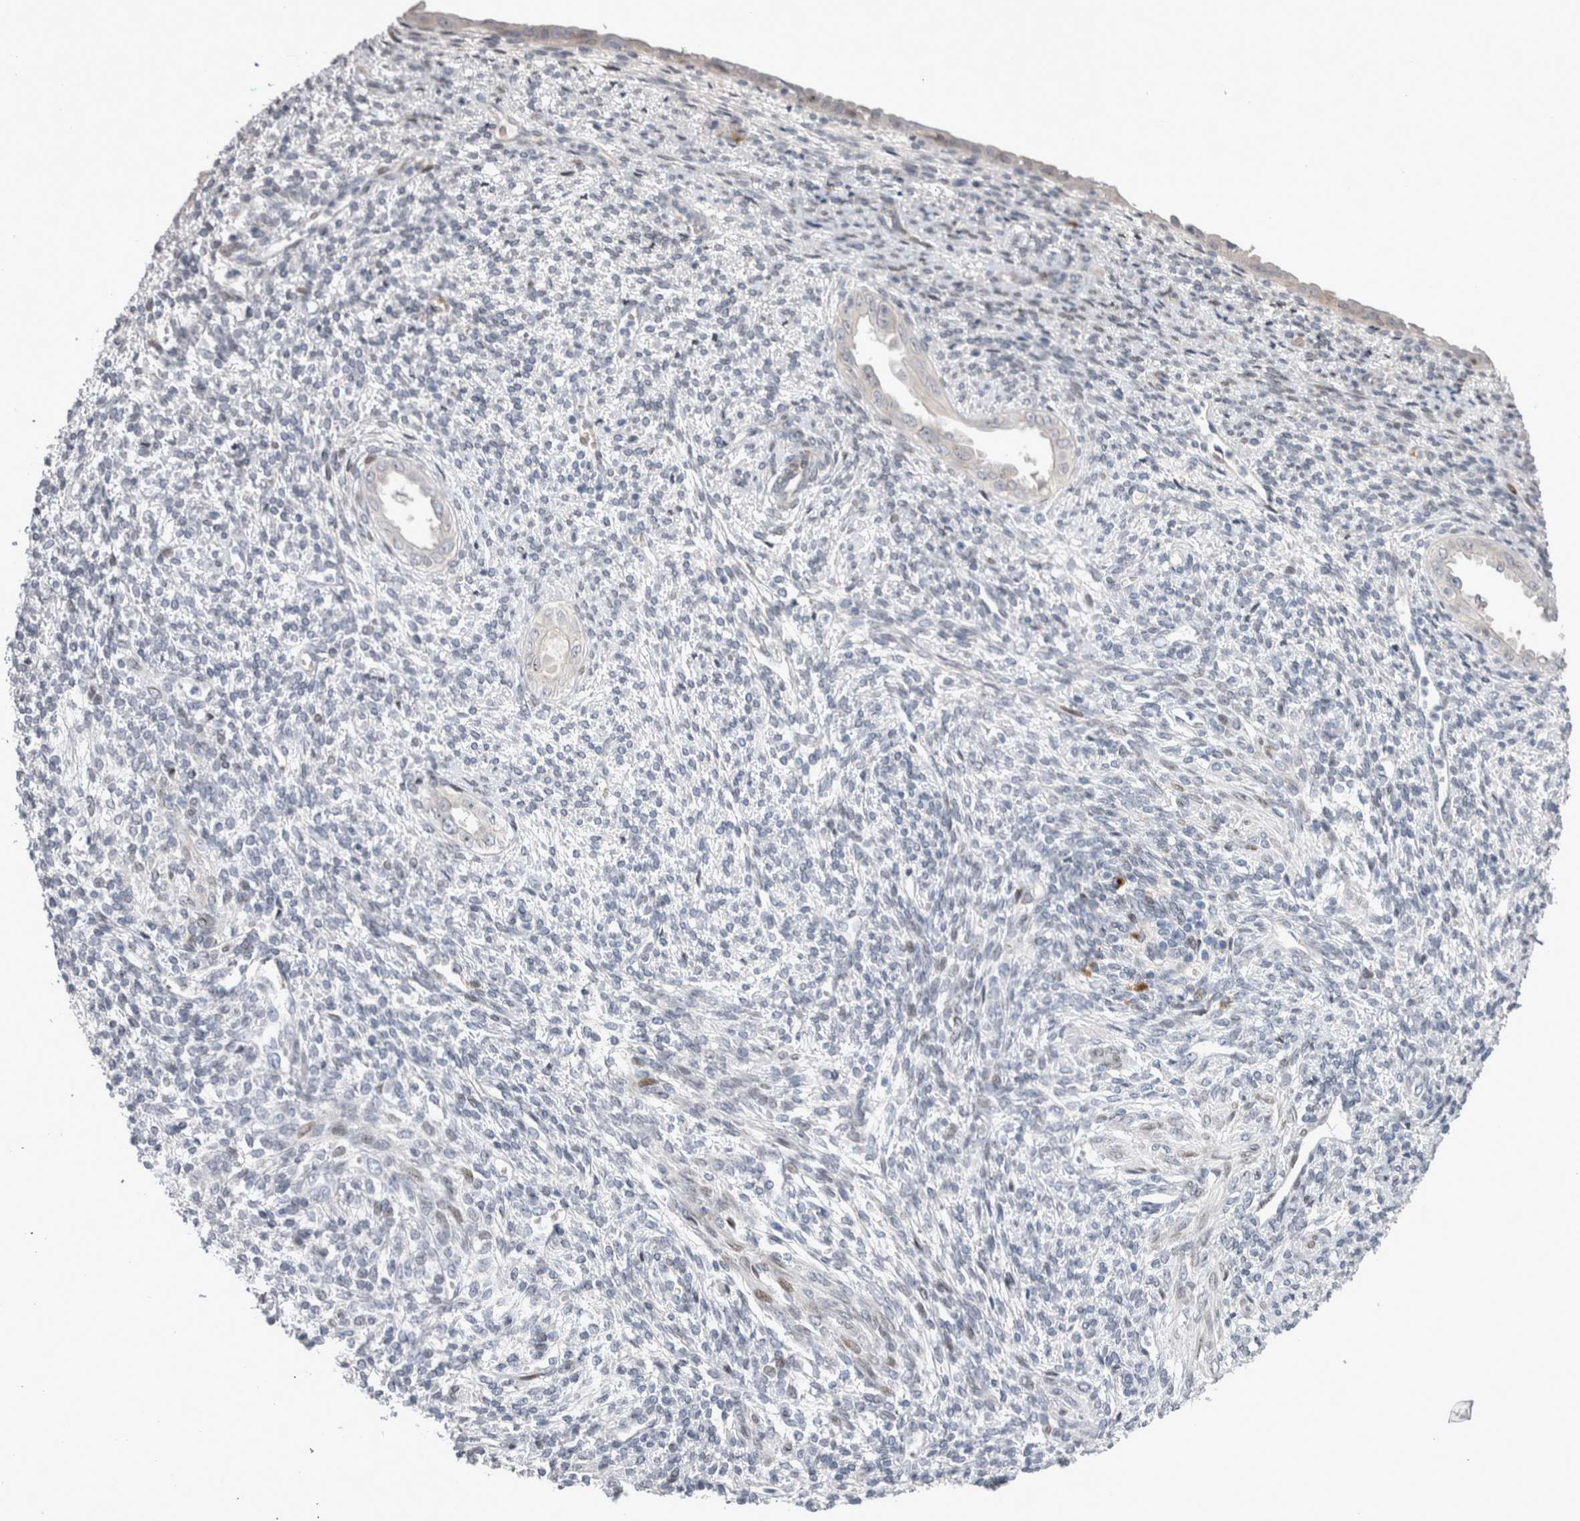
{"staining": {"intensity": "weak", "quantity": "<25%", "location": "nuclear"}, "tissue": "endometrium", "cell_type": "Cells in endometrial stroma", "image_type": "normal", "snomed": [{"axis": "morphology", "description": "Normal tissue, NOS"}, {"axis": "topography", "description": "Endometrium"}], "caption": "High power microscopy micrograph of an immunohistochemistry histopathology image of normal endometrium, revealing no significant staining in cells in endometrial stroma.", "gene": "DMTN", "patient": {"sex": "female", "age": 66}}